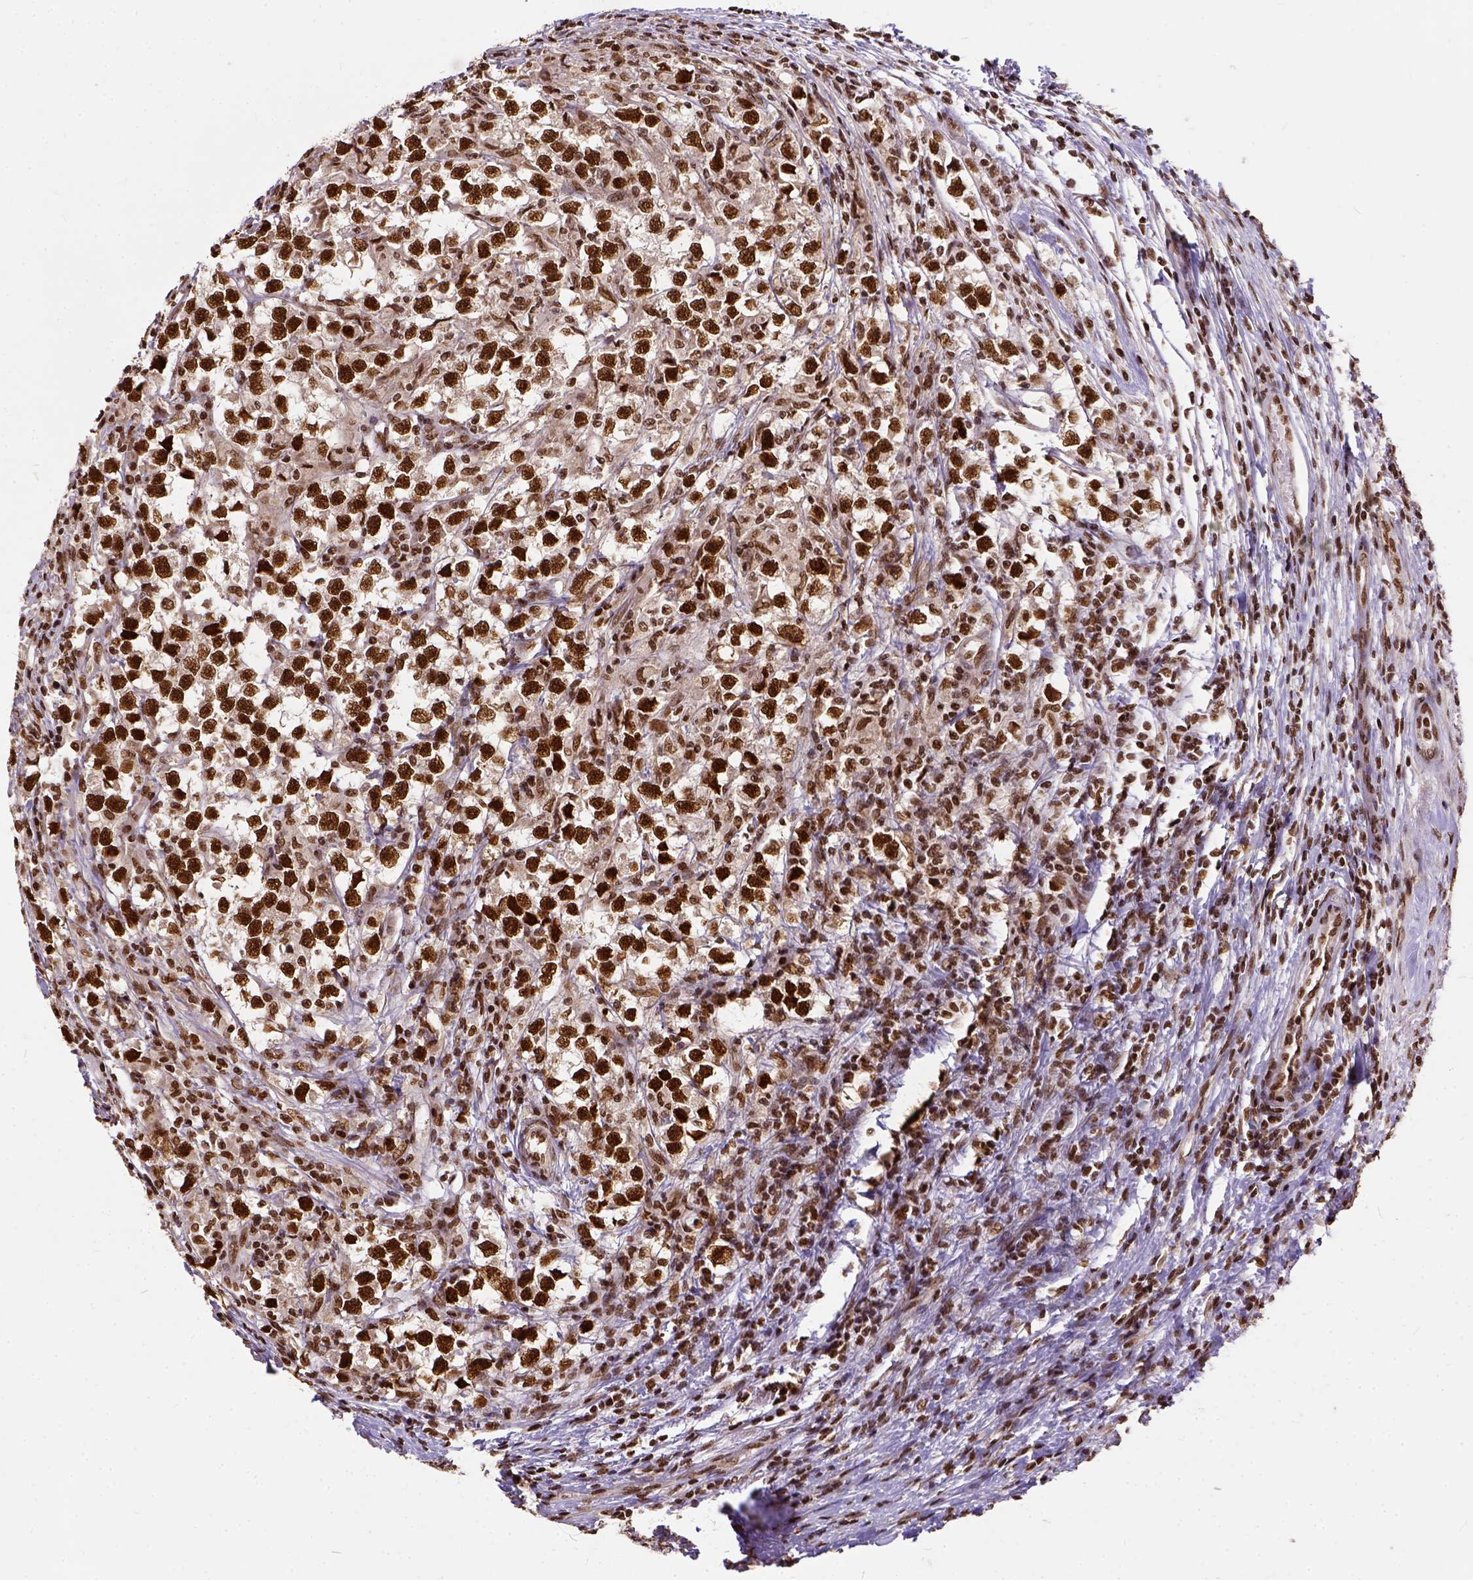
{"staining": {"intensity": "strong", "quantity": ">75%", "location": "nuclear"}, "tissue": "testis cancer", "cell_type": "Tumor cells", "image_type": "cancer", "snomed": [{"axis": "morphology", "description": "Seminoma, NOS"}, {"axis": "topography", "description": "Testis"}], "caption": "A histopathology image of seminoma (testis) stained for a protein reveals strong nuclear brown staining in tumor cells.", "gene": "NACC1", "patient": {"sex": "male", "age": 33}}